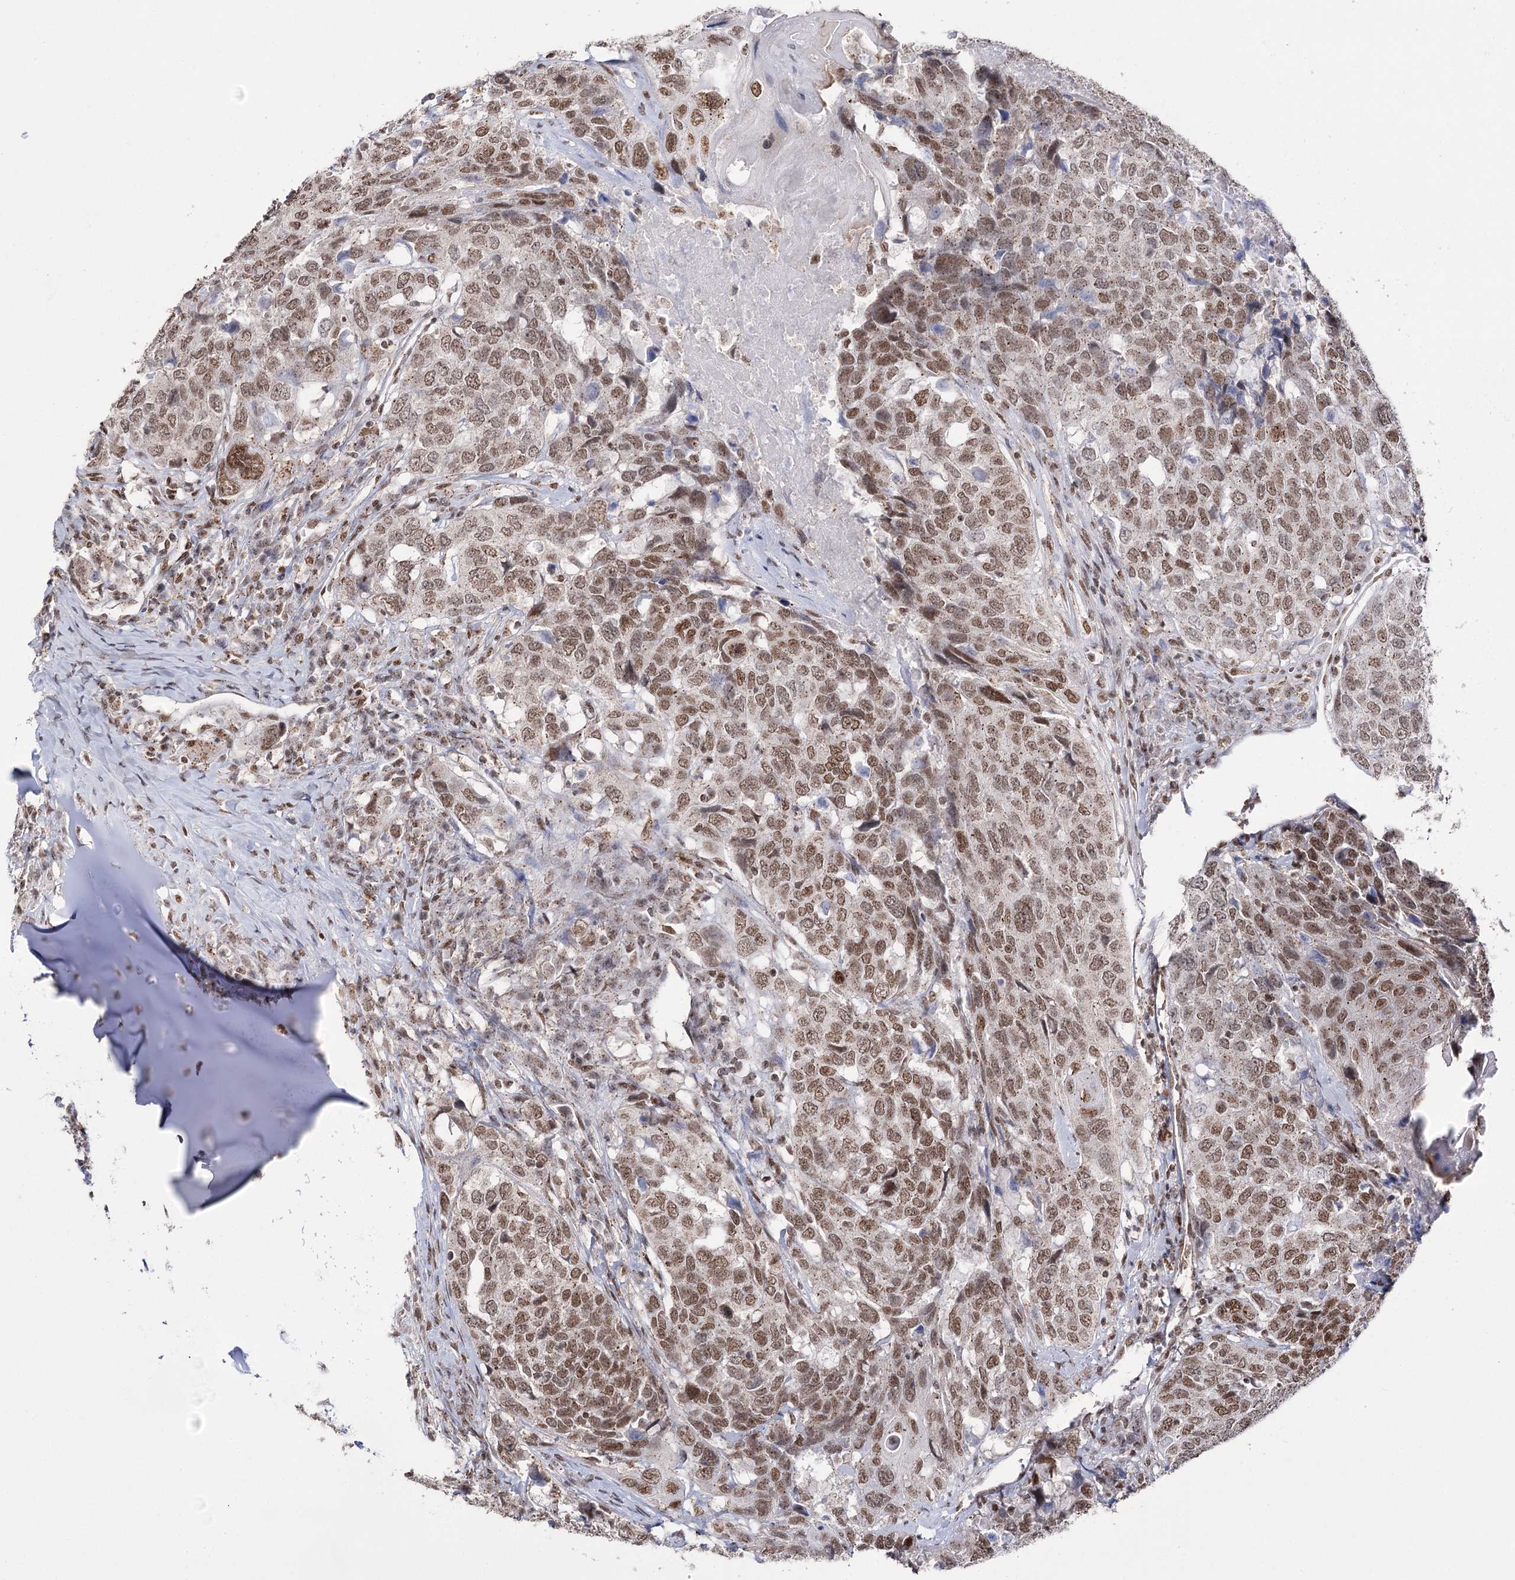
{"staining": {"intensity": "moderate", "quantity": ">75%", "location": "nuclear"}, "tissue": "head and neck cancer", "cell_type": "Tumor cells", "image_type": "cancer", "snomed": [{"axis": "morphology", "description": "Squamous cell carcinoma, NOS"}, {"axis": "topography", "description": "Head-Neck"}], "caption": "Protein expression analysis of head and neck cancer demonstrates moderate nuclear expression in approximately >75% of tumor cells.", "gene": "VGLL4", "patient": {"sex": "male", "age": 66}}